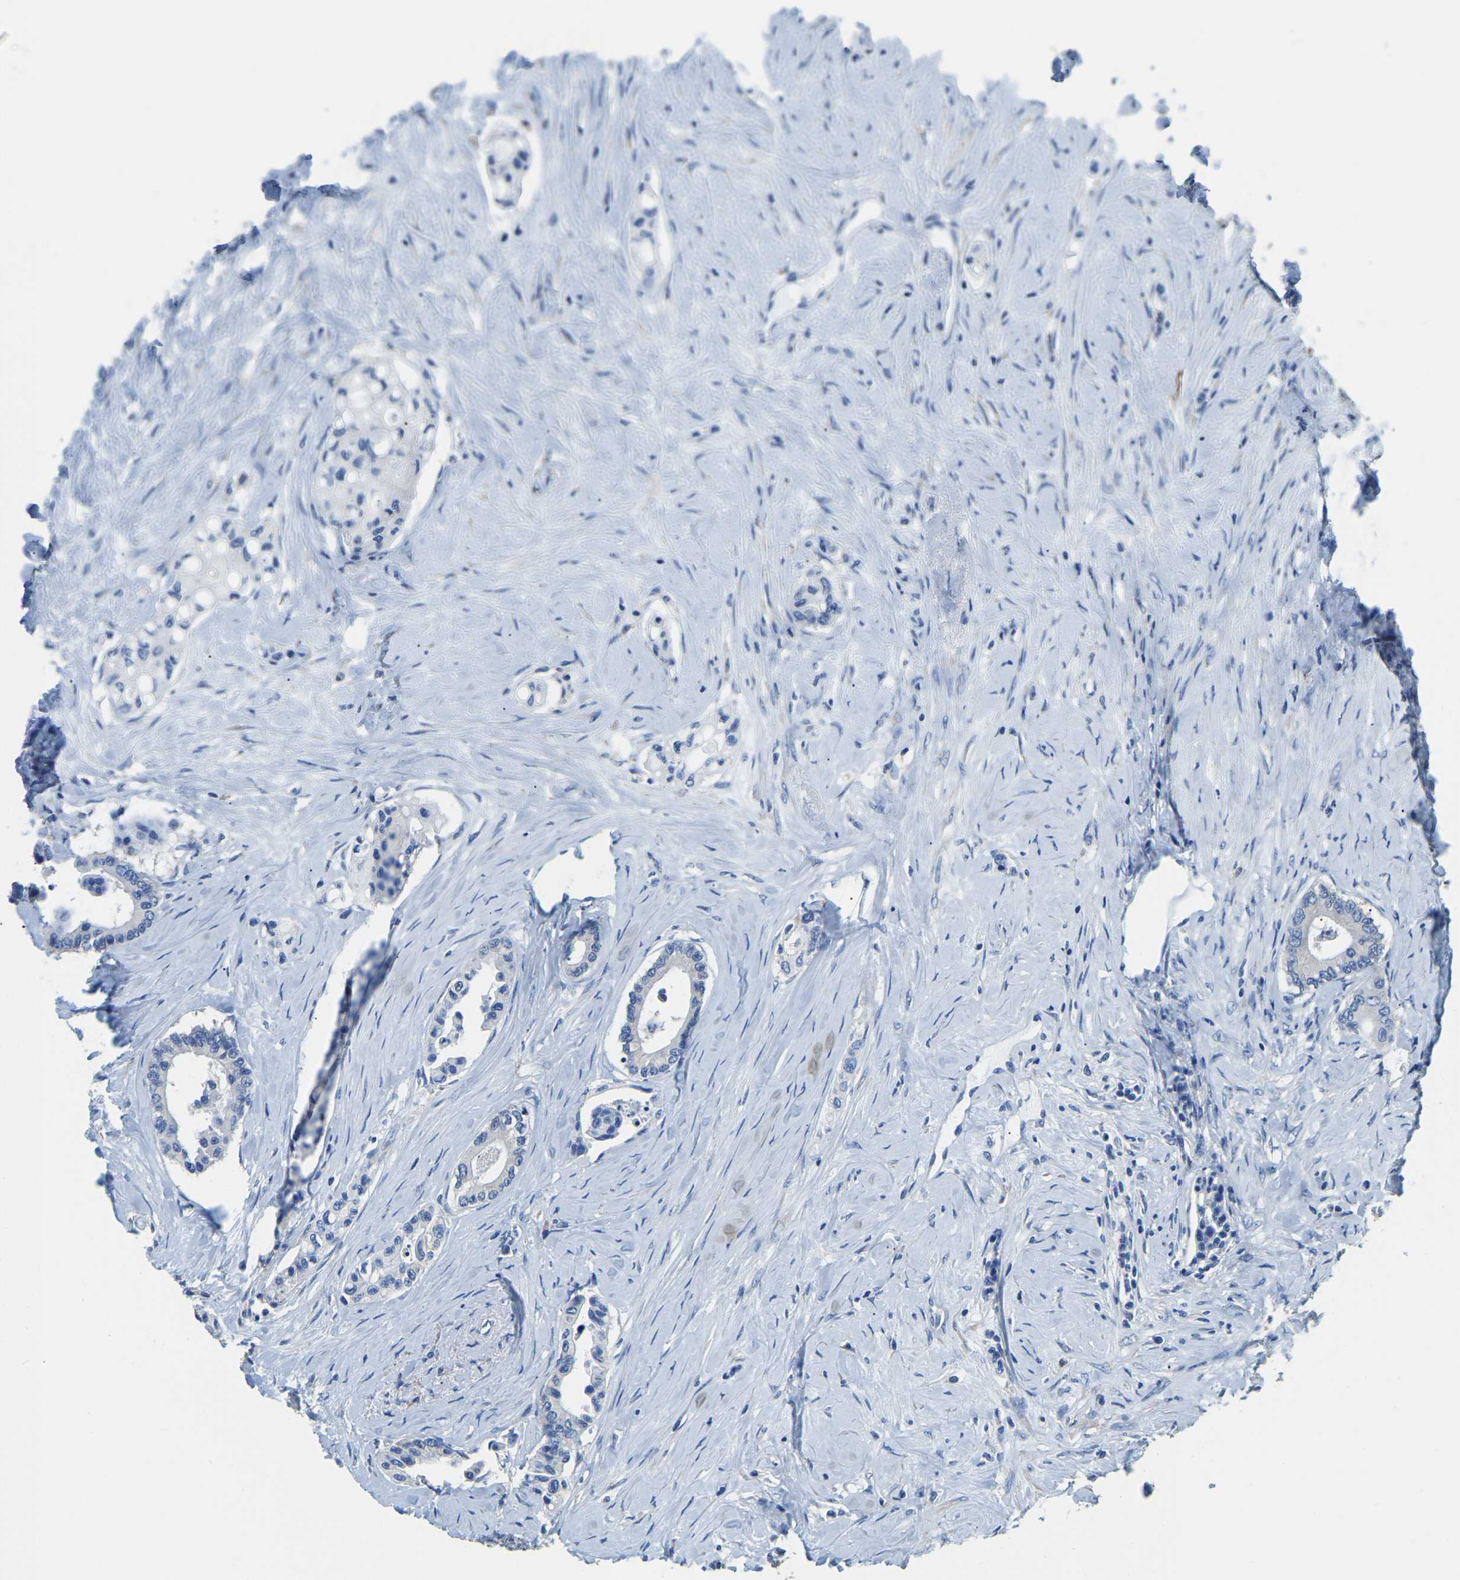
{"staining": {"intensity": "negative", "quantity": "none", "location": "none"}, "tissue": "colorectal cancer", "cell_type": "Tumor cells", "image_type": "cancer", "snomed": [{"axis": "morphology", "description": "Normal tissue, NOS"}, {"axis": "morphology", "description": "Adenocarcinoma, NOS"}, {"axis": "topography", "description": "Colon"}], "caption": "A micrograph of adenocarcinoma (colorectal) stained for a protein displays no brown staining in tumor cells.", "gene": "ZDHHC13", "patient": {"sex": "male", "age": 82}}